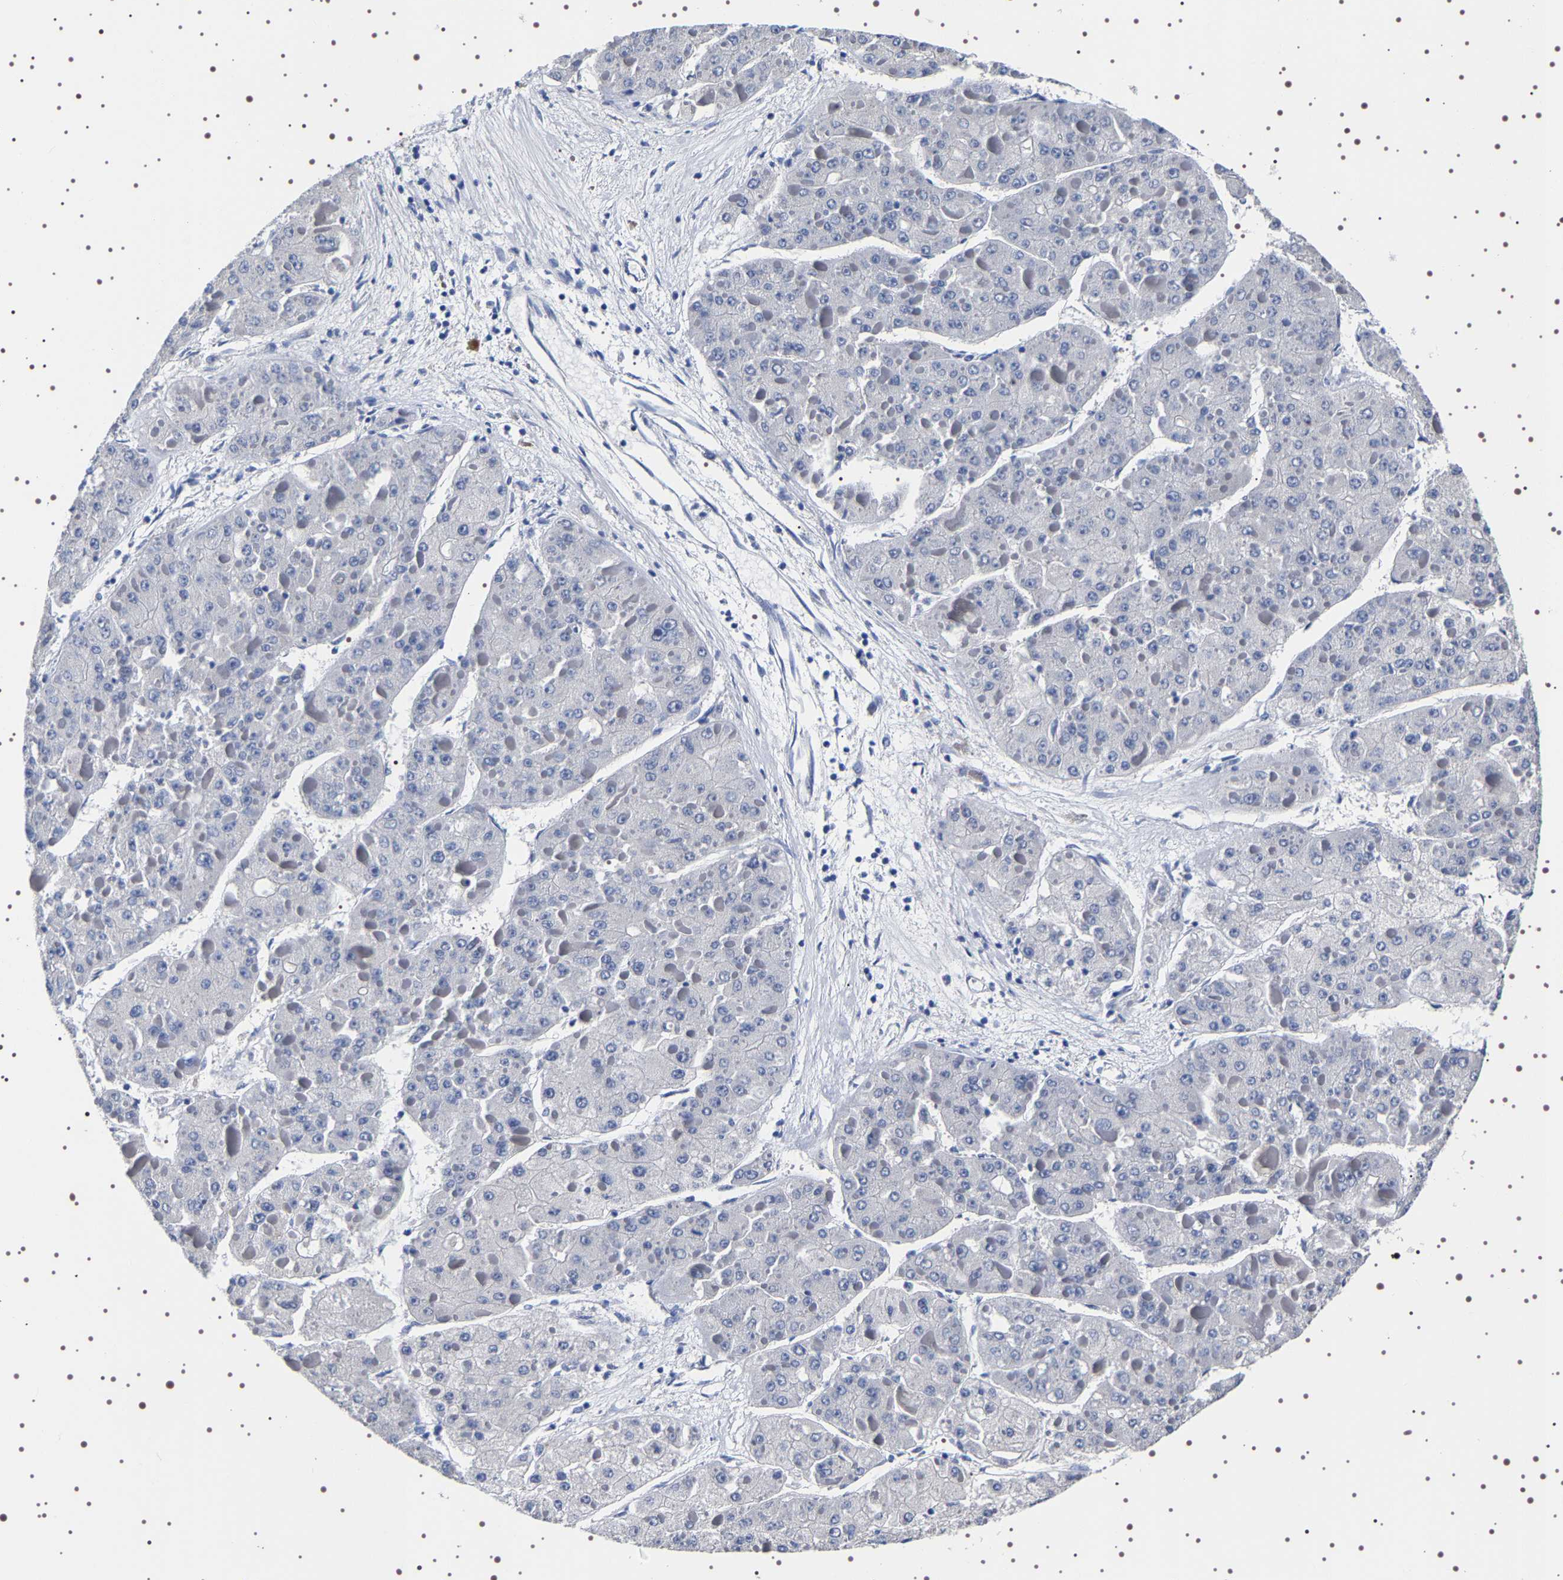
{"staining": {"intensity": "negative", "quantity": "none", "location": "none"}, "tissue": "liver cancer", "cell_type": "Tumor cells", "image_type": "cancer", "snomed": [{"axis": "morphology", "description": "Carcinoma, Hepatocellular, NOS"}, {"axis": "topography", "description": "Liver"}], "caption": "Image shows no protein expression in tumor cells of hepatocellular carcinoma (liver) tissue.", "gene": "UBQLN3", "patient": {"sex": "female", "age": 73}}